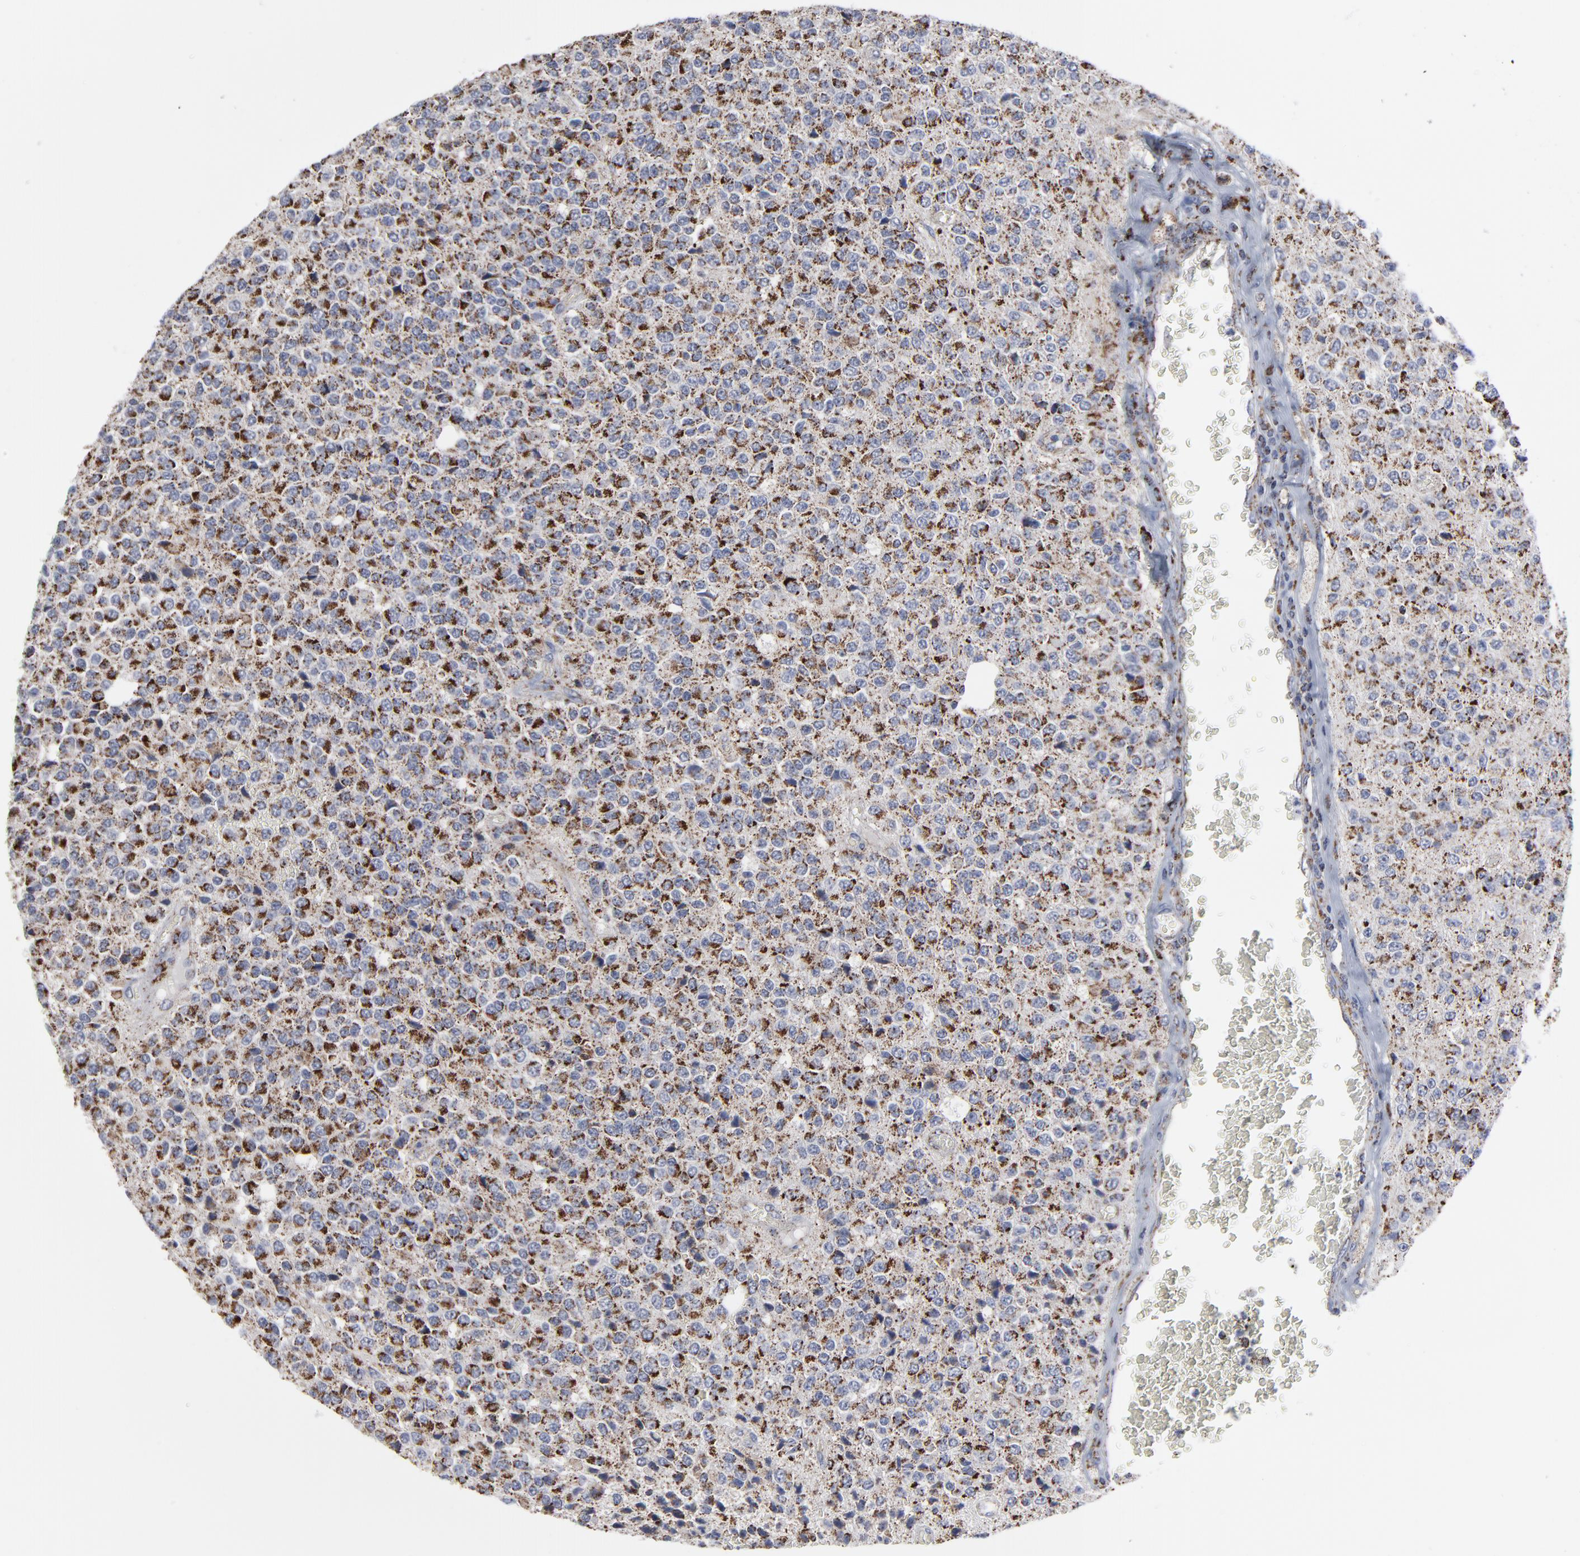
{"staining": {"intensity": "moderate", "quantity": ">75%", "location": "cytoplasmic/membranous"}, "tissue": "glioma", "cell_type": "Tumor cells", "image_type": "cancer", "snomed": [{"axis": "morphology", "description": "Glioma, malignant, High grade"}, {"axis": "topography", "description": "pancreas cauda"}], "caption": "Immunohistochemistry (IHC) of glioma displays medium levels of moderate cytoplasmic/membranous positivity in about >75% of tumor cells. (DAB (3,3'-diaminobenzidine) IHC, brown staining for protein, blue staining for nuclei).", "gene": "TXNRD2", "patient": {"sex": "male", "age": 60}}